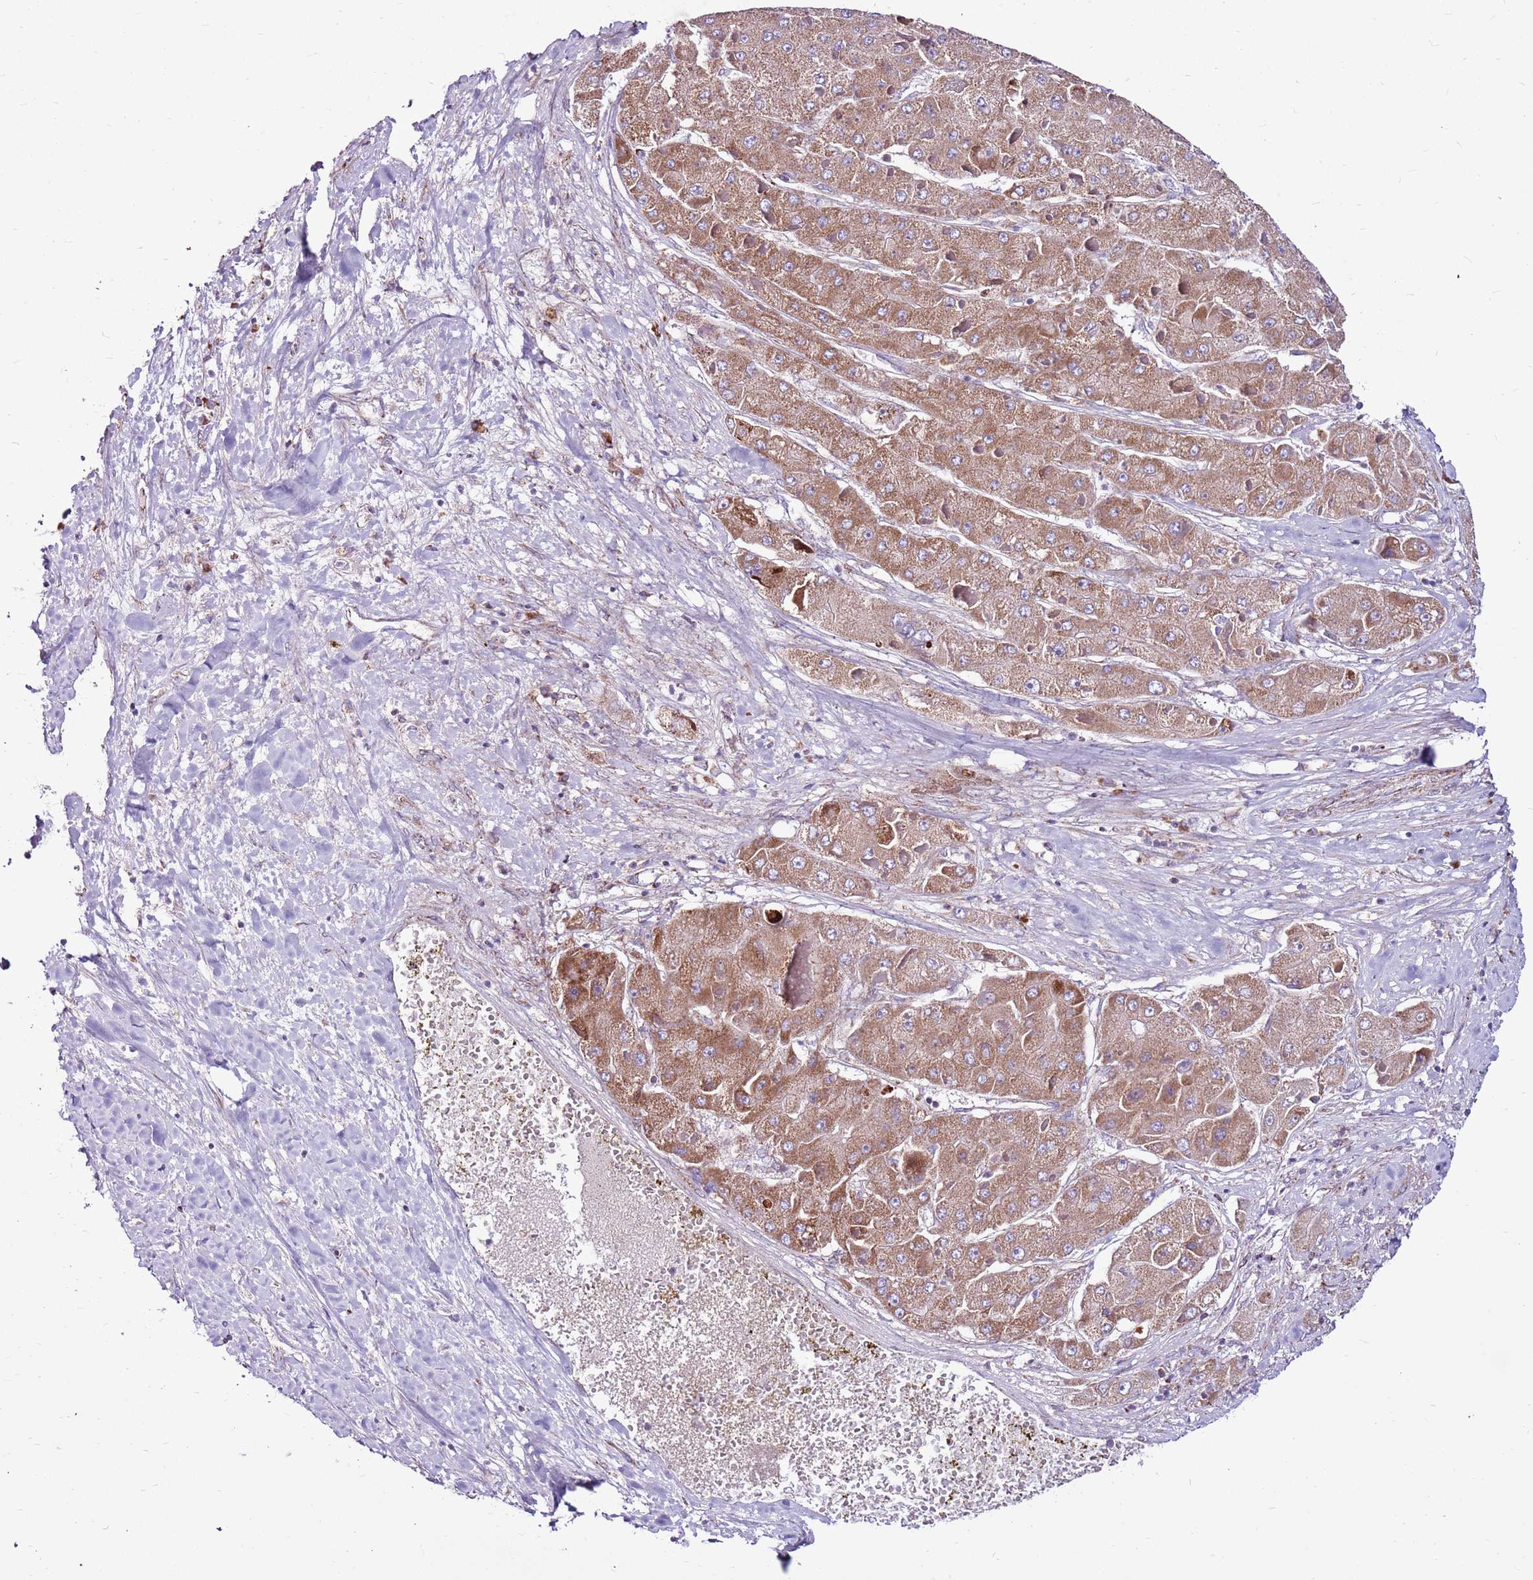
{"staining": {"intensity": "moderate", "quantity": ">75%", "location": "cytoplasmic/membranous"}, "tissue": "liver cancer", "cell_type": "Tumor cells", "image_type": "cancer", "snomed": [{"axis": "morphology", "description": "Carcinoma, Hepatocellular, NOS"}, {"axis": "topography", "description": "Liver"}], "caption": "Immunohistochemistry of hepatocellular carcinoma (liver) demonstrates medium levels of moderate cytoplasmic/membranous staining in about >75% of tumor cells.", "gene": "HECTD4", "patient": {"sex": "female", "age": 73}}